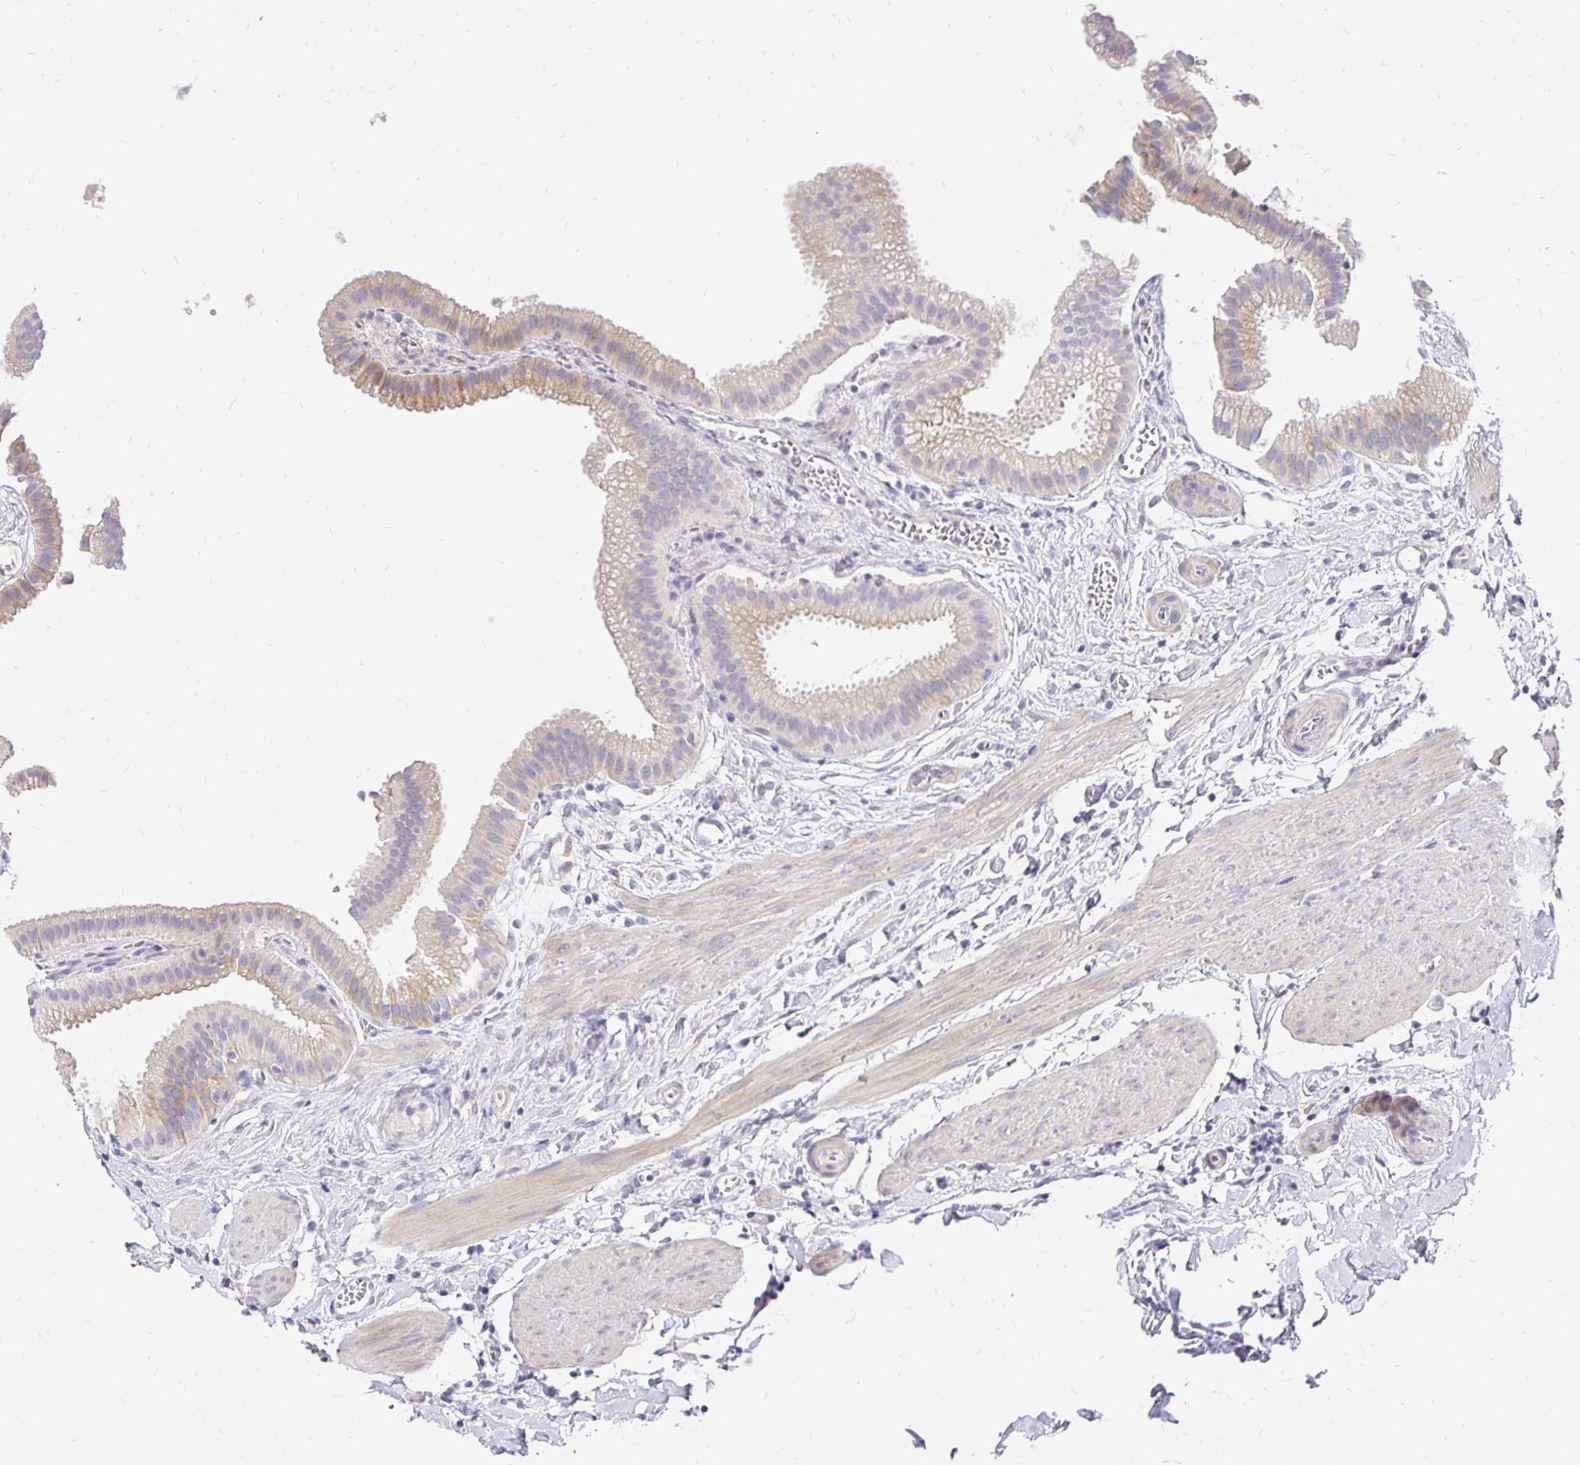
{"staining": {"intensity": "weak", "quantity": "<25%", "location": "cytoplasmic/membranous"}, "tissue": "gallbladder", "cell_type": "Glandular cells", "image_type": "normal", "snomed": [{"axis": "morphology", "description": "Normal tissue, NOS"}, {"axis": "topography", "description": "Gallbladder"}], "caption": "A high-resolution histopathology image shows IHC staining of normal gallbladder, which reveals no significant expression in glandular cells.", "gene": "PLOD1", "patient": {"sex": "female", "age": 63}}